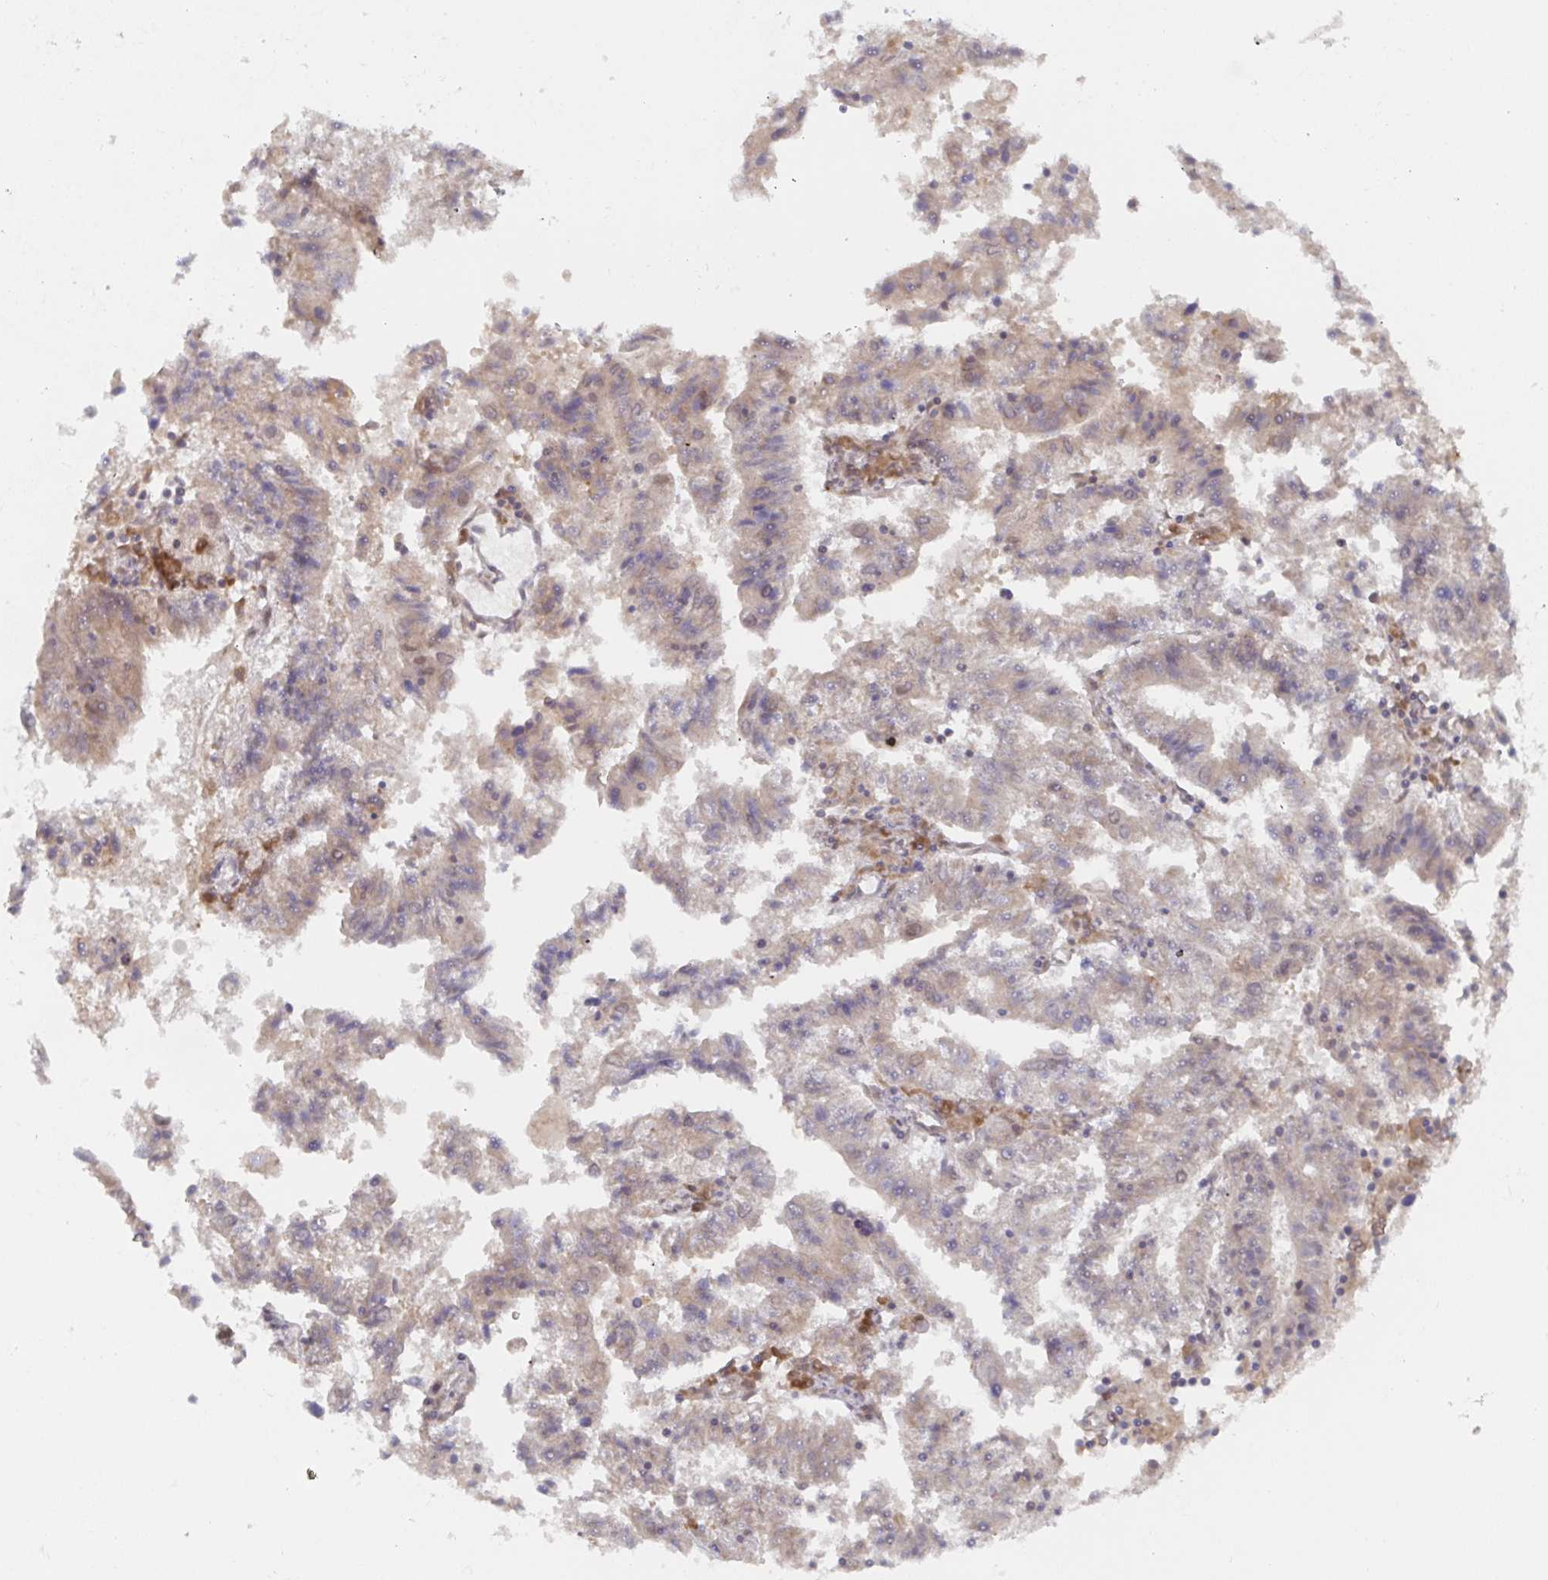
{"staining": {"intensity": "weak", "quantity": "<25%", "location": "cytoplasmic/membranous"}, "tissue": "endometrial cancer", "cell_type": "Tumor cells", "image_type": "cancer", "snomed": [{"axis": "morphology", "description": "Adenocarcinoma, NOS"}, {"axis": "topography", "description": "Endometrium"}], "caption": "Immunohistochemistry (IHC) histopathology image of neoplastic tissue: human endometrial cancer stained with DAB reveals no significant protein expression in tumor cells.", "gene": "ALG1", "patient": {"sex": "female", "age": 82}}